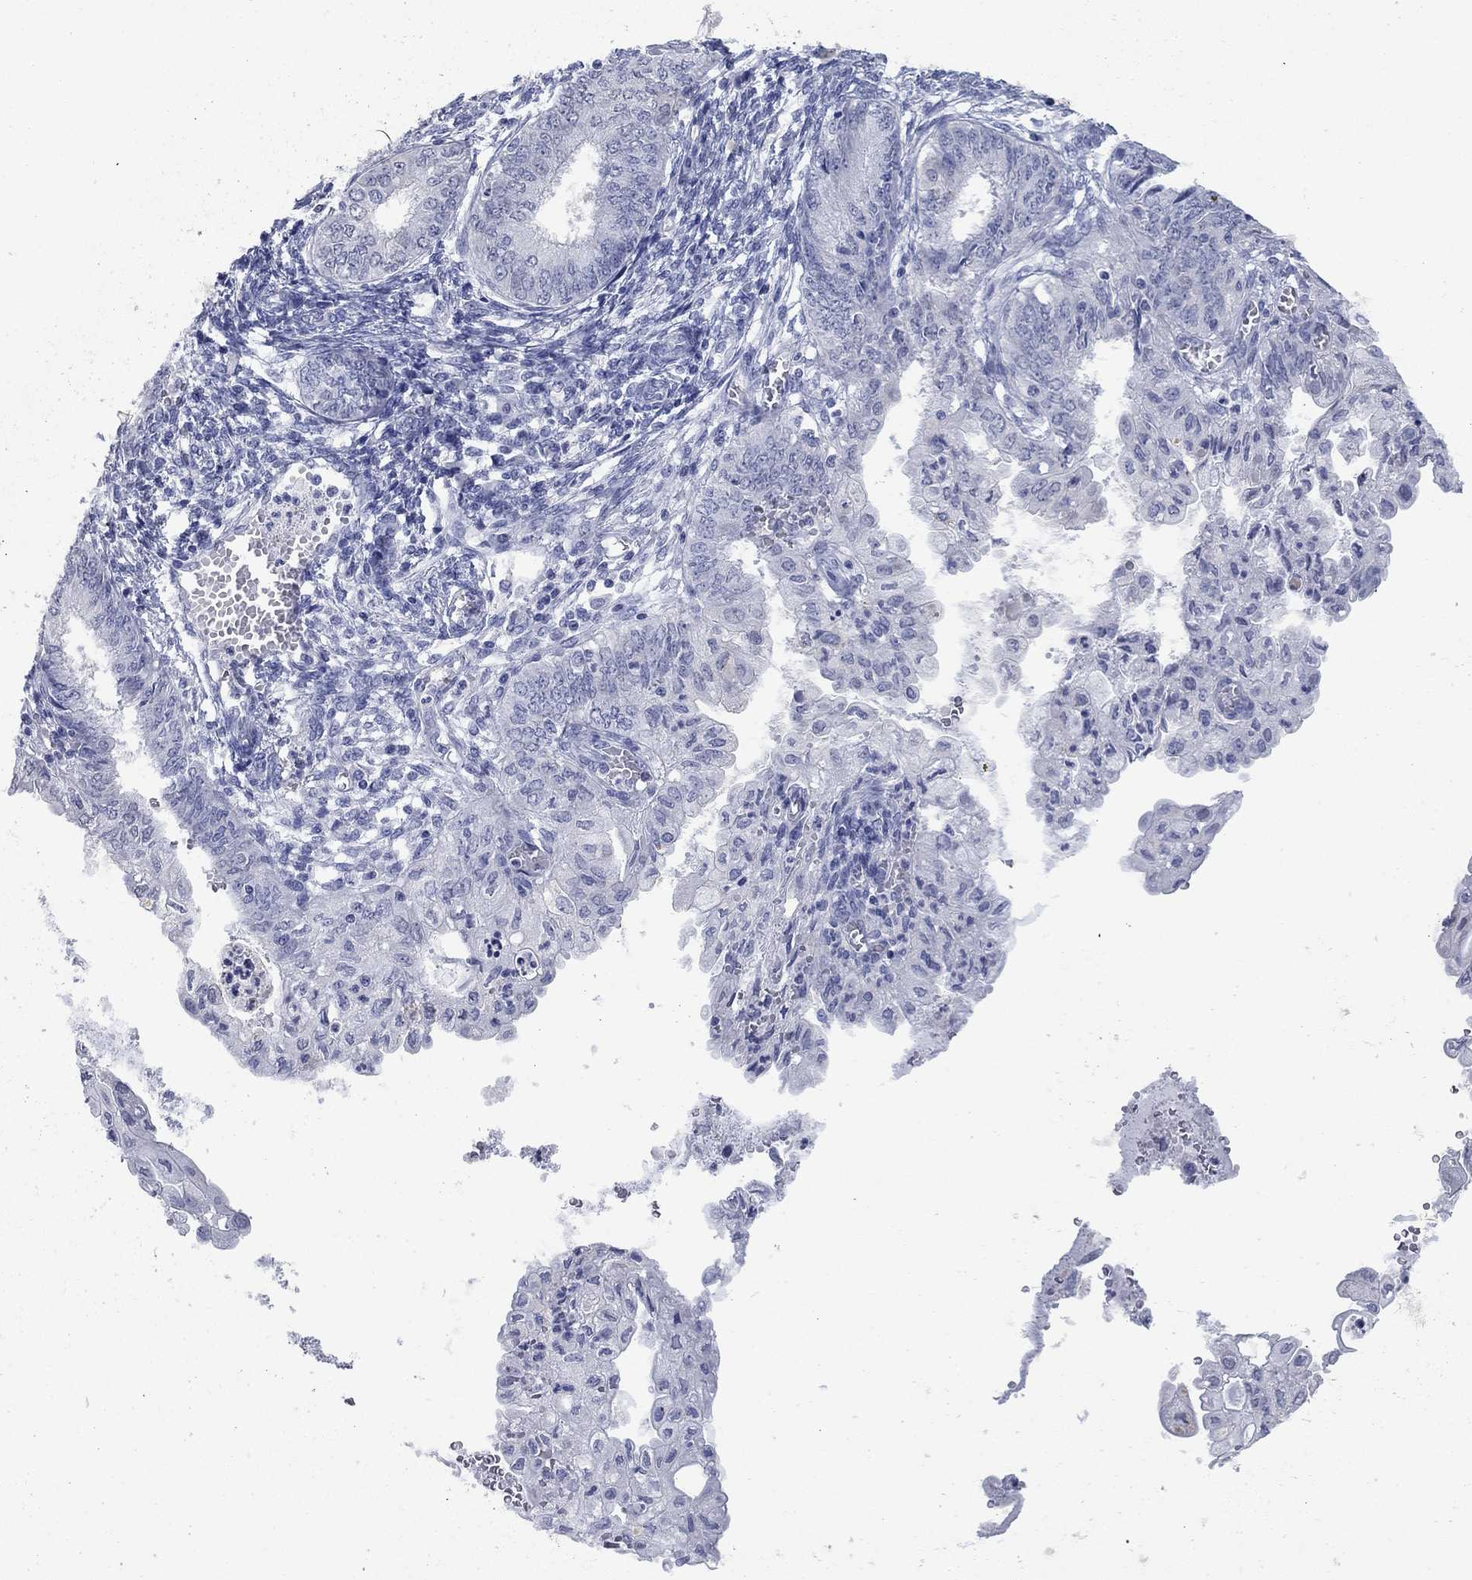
{"staining": {"intensity": "negative", "quantity": "none", "location": "none"}, "tissue": "endometrial cancer", "cell_type": "Tumor cells", "image_type": "cancer", "snomed": [{"axis": "morphology", "description": "Adenocarcinoma, NOS"}, {"axis": "topography", "description": "Endometrium"}], "caption": "The photomicrograph reveals no staining of tumor cells in endometrial cancer. (Stains: DAB (3,3'-diaminobenzidine) immunohistochemistry (IHC) with hematoxylin counter stain, Microscopy: brightfield microscopy at high magnification).", "gene": "ATP6V1G2", "patient": {"sex": "female", "age": 68}}